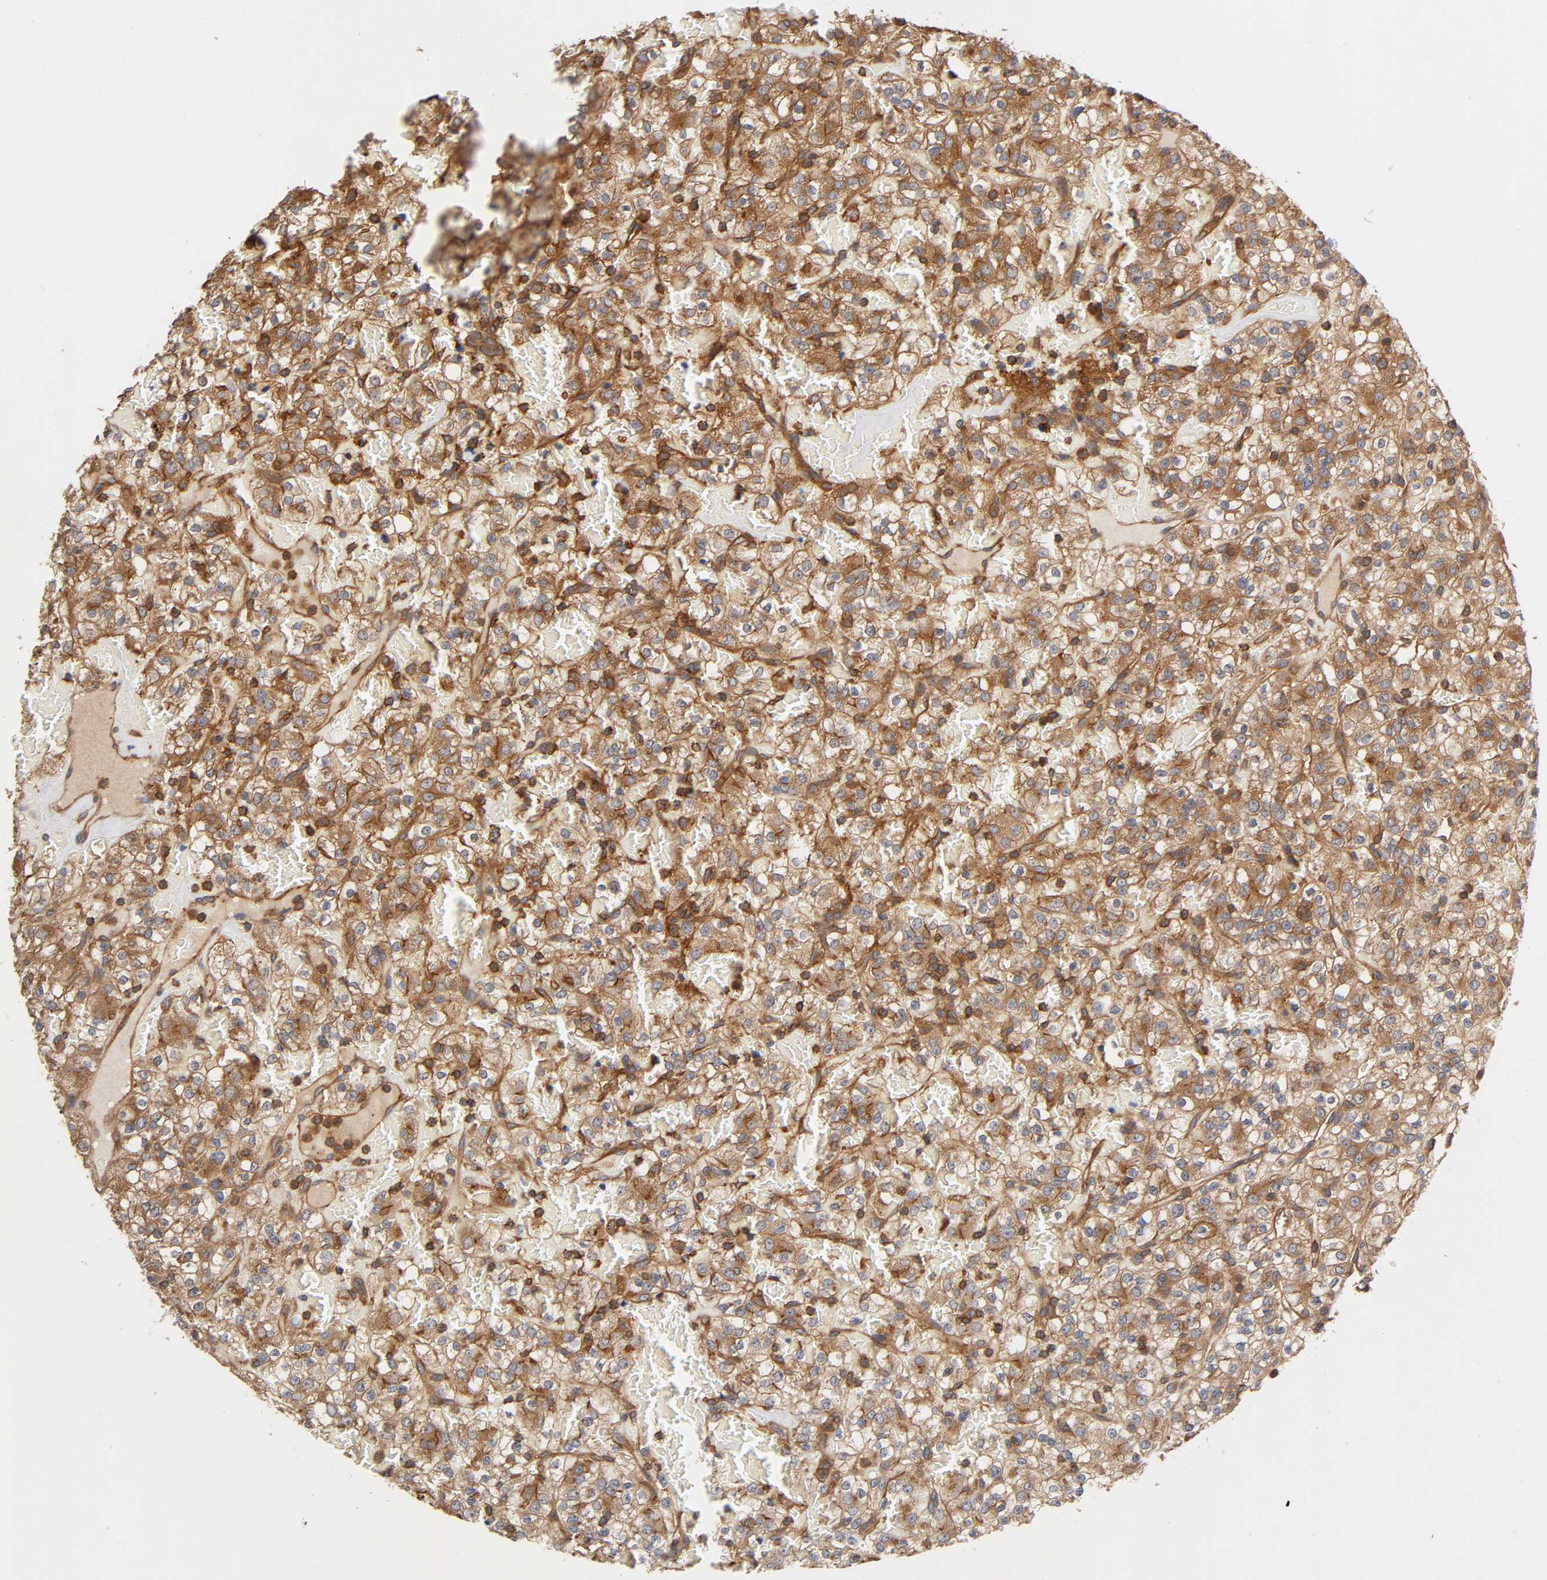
{"staining": {"intensity": "moderate", "quantity": "25%-75%", "location": "cytoplasmic/membranous"}, "tissue": "renal cancer", "cell_type": "Tumor cells", "image_type": "cancer", "snomed": [{"axis": "morphology", "description": "Normal tissue, NOS"}, {"axis": "morphology", "description": "Adenocarcinoma, NOS"}, {"axis": "topography", "description": "Kidney"}], "caption": "Immunohistochemistry (IHC) (DAB) staining of renal adenocarcinoma displays moderate cytoplasmic/membranous protein staining in about 25%-75% of tumor cells.", "gene": "LAMTOR2", "patient": {"sex": "female", "age": 72}}